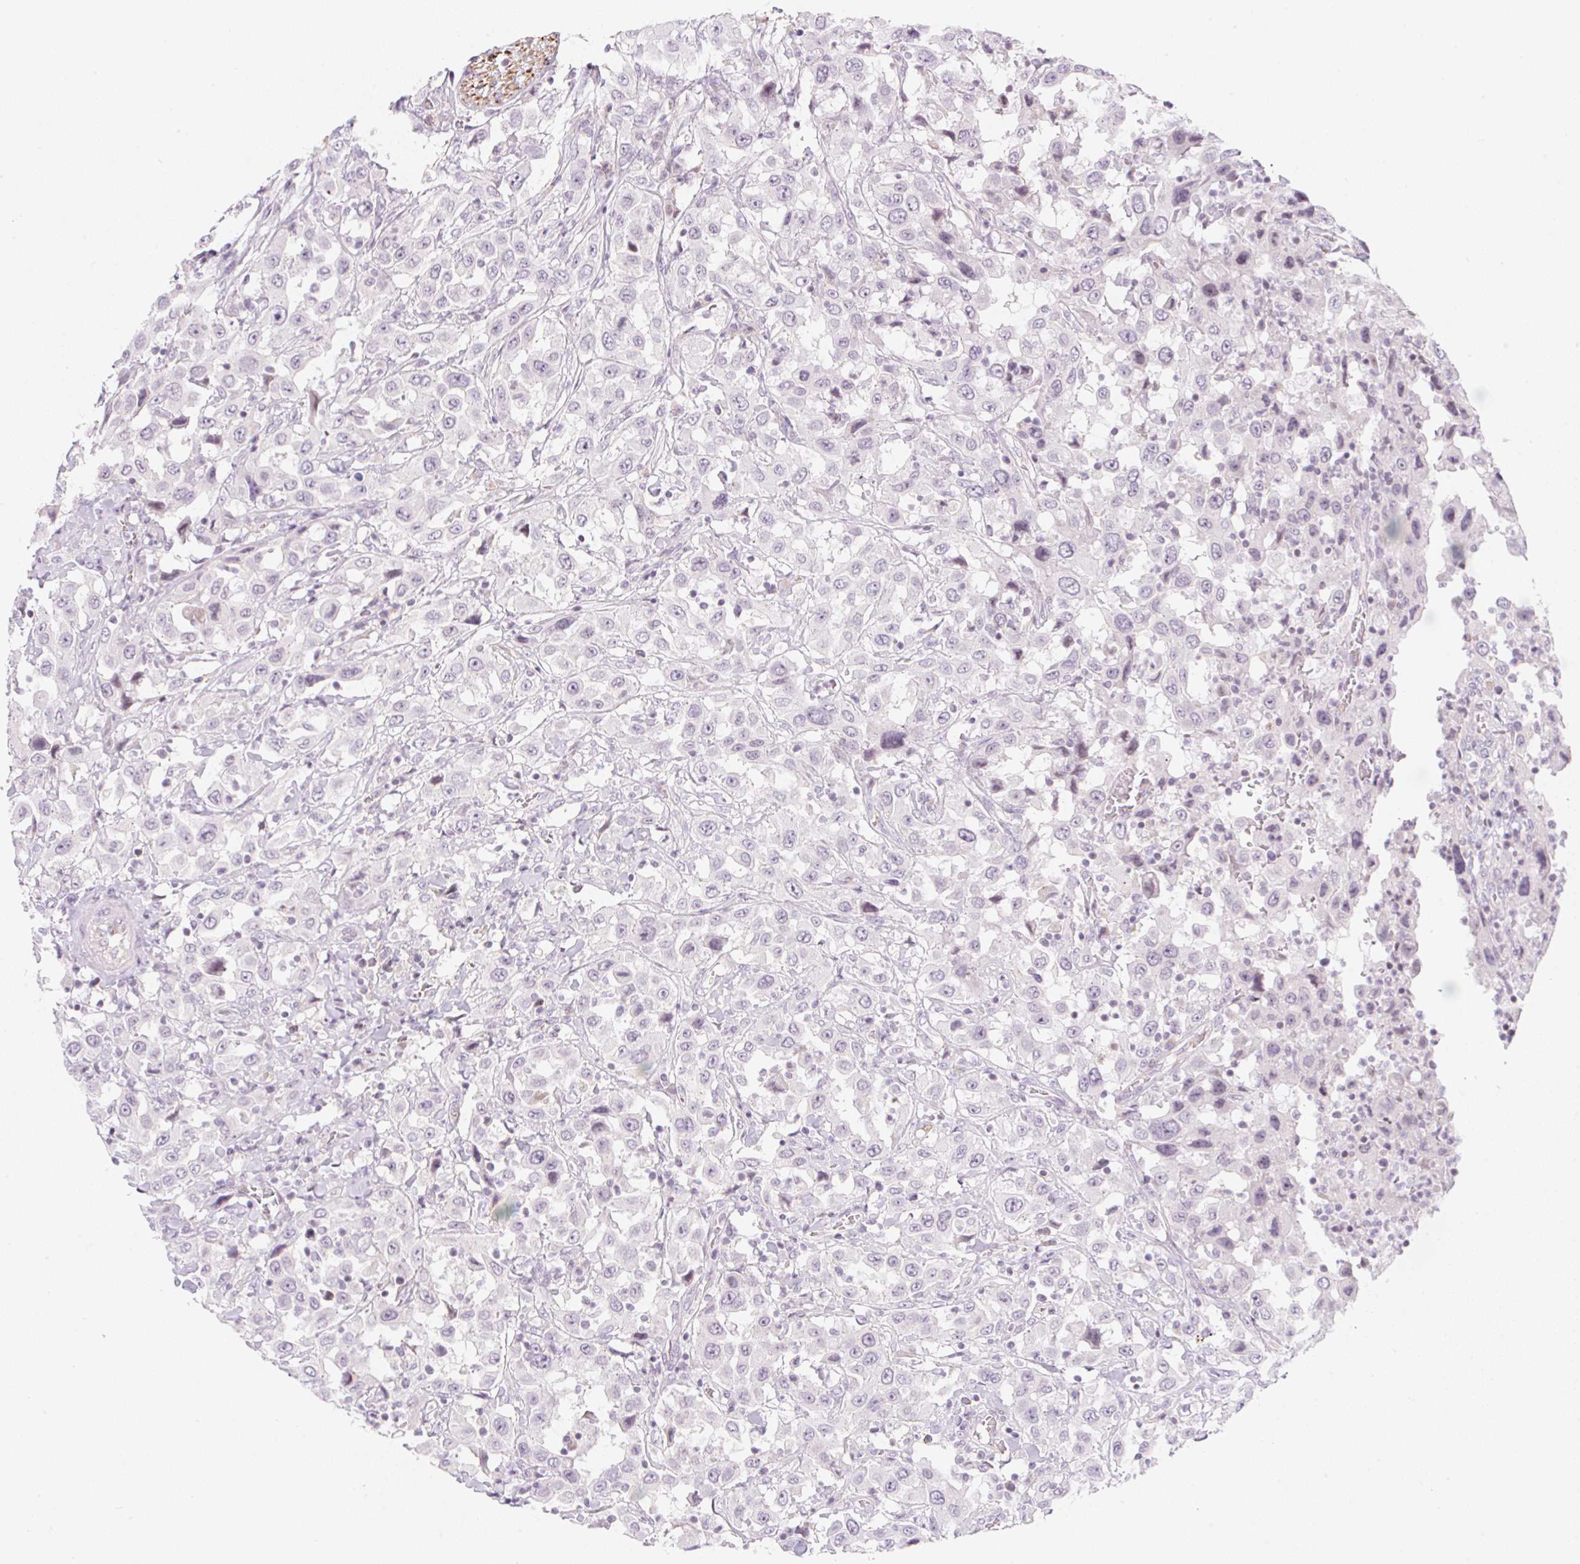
{"staining": {"intensity": "negative", "quantity": "none", "location": "none"}, "tissue": "urothelial cancer", "cell_type": "Tumor cells", "image_type": "cancer", "snomed": [{"axis": "morphology", "description": "Urothelial carcinoma, High grade"}, {"axis": "topography", "description": "Urinary bladder"}], "caption": "Immunohistochemical staining of human high-grade urothelial carcinoma exhibits no significant positivity in tumor cells.", "gene": "CASKIN1", "patient": {"sex": "male", "age": 61}}